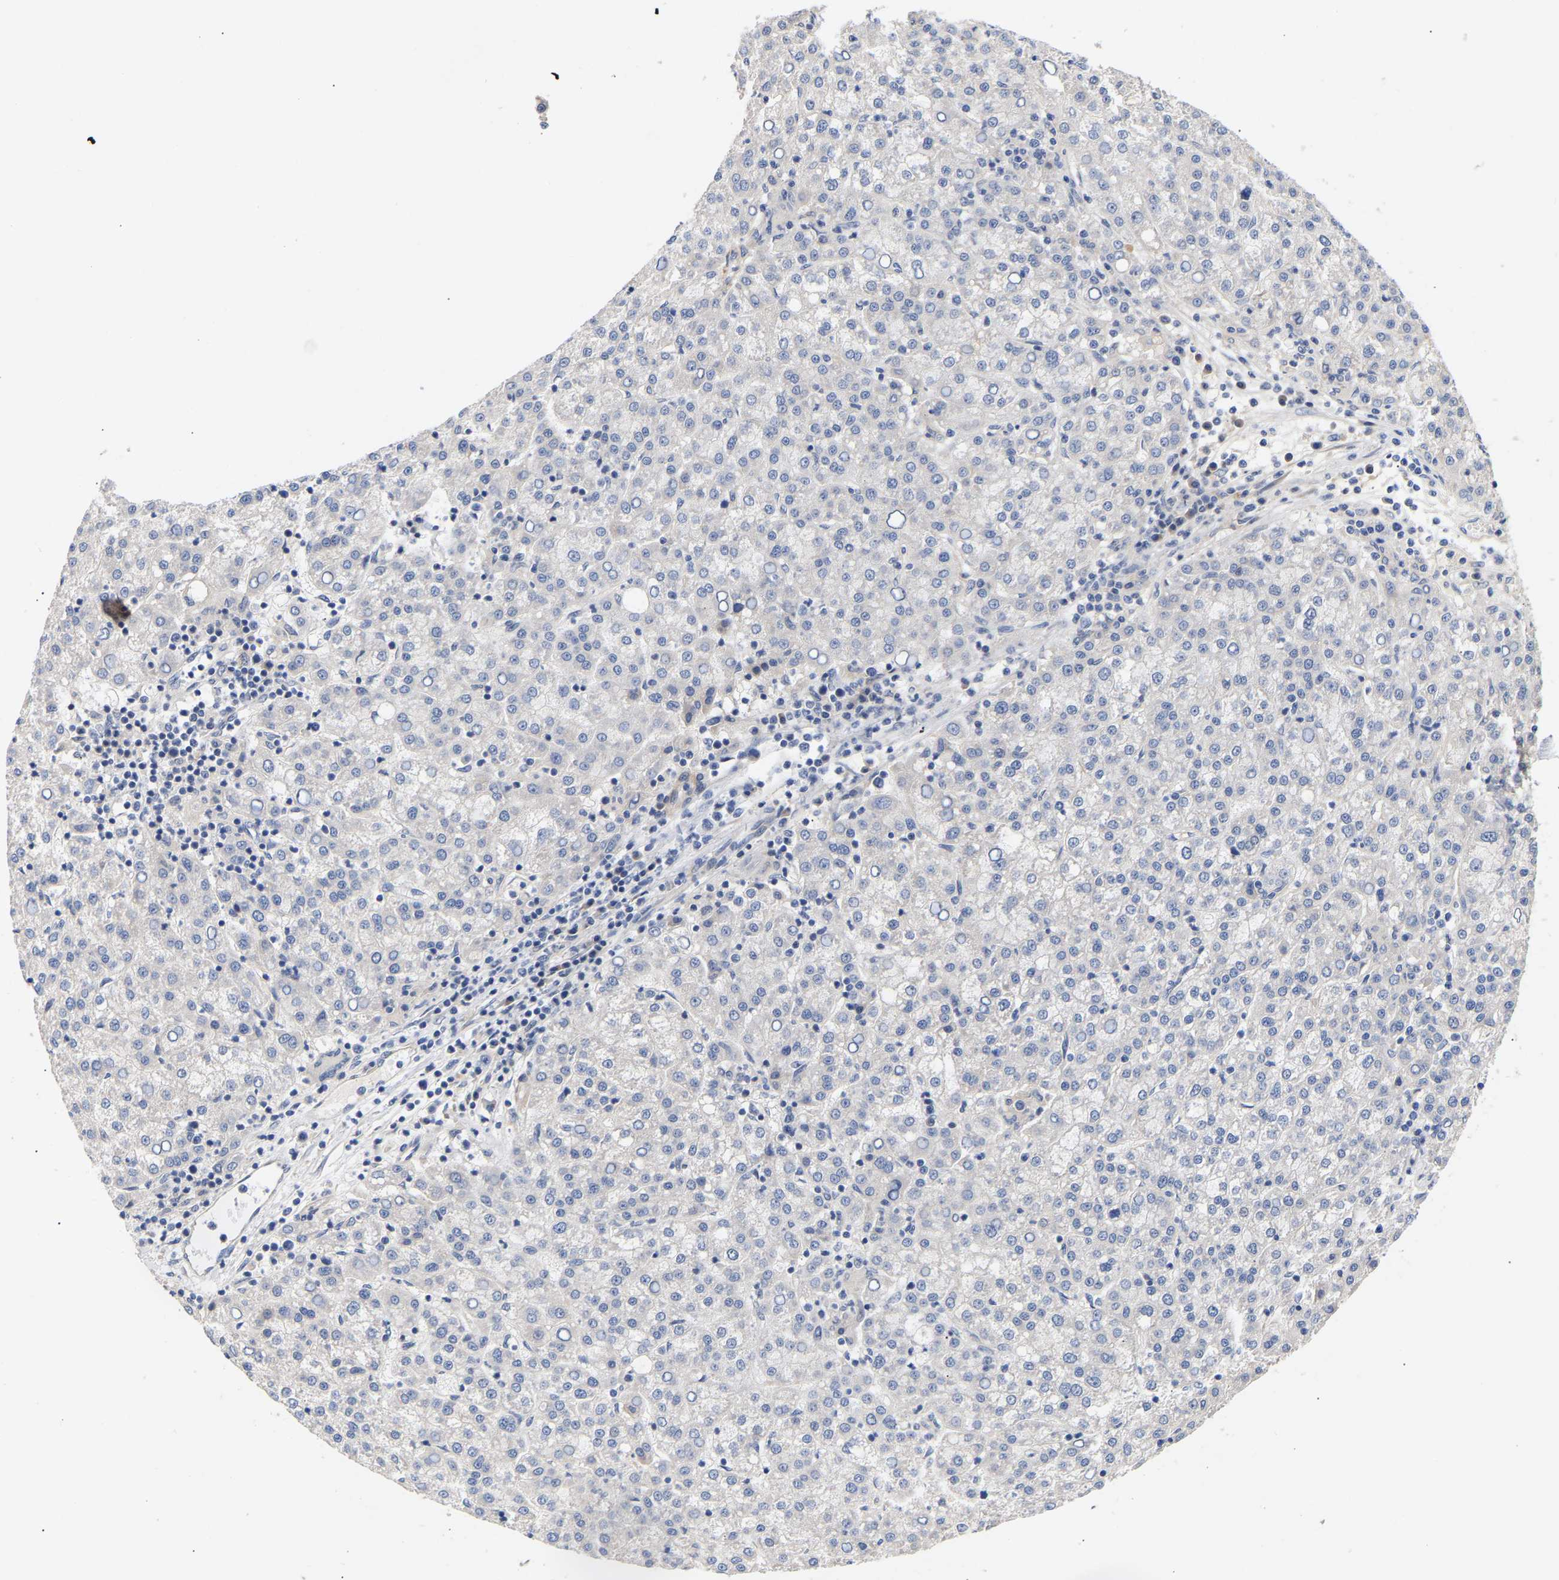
{"staining": {"intensity": "negative", "quantity": "none", "location": "none"}, "tissue": "liver cancer", "cell_type": "Tumor cells", "image_type": "cancer", "snomed": [{"axis": "morphology", "description": "Carcinoma, Hepatocellular, NOS"}, {"axis": "topography", "description": "Liver"}], "caption": "There is no significant positivity in tumor cells of liver cancer.", "gene": "KASH5", "patient": {"sex": "female", "age": 58}}